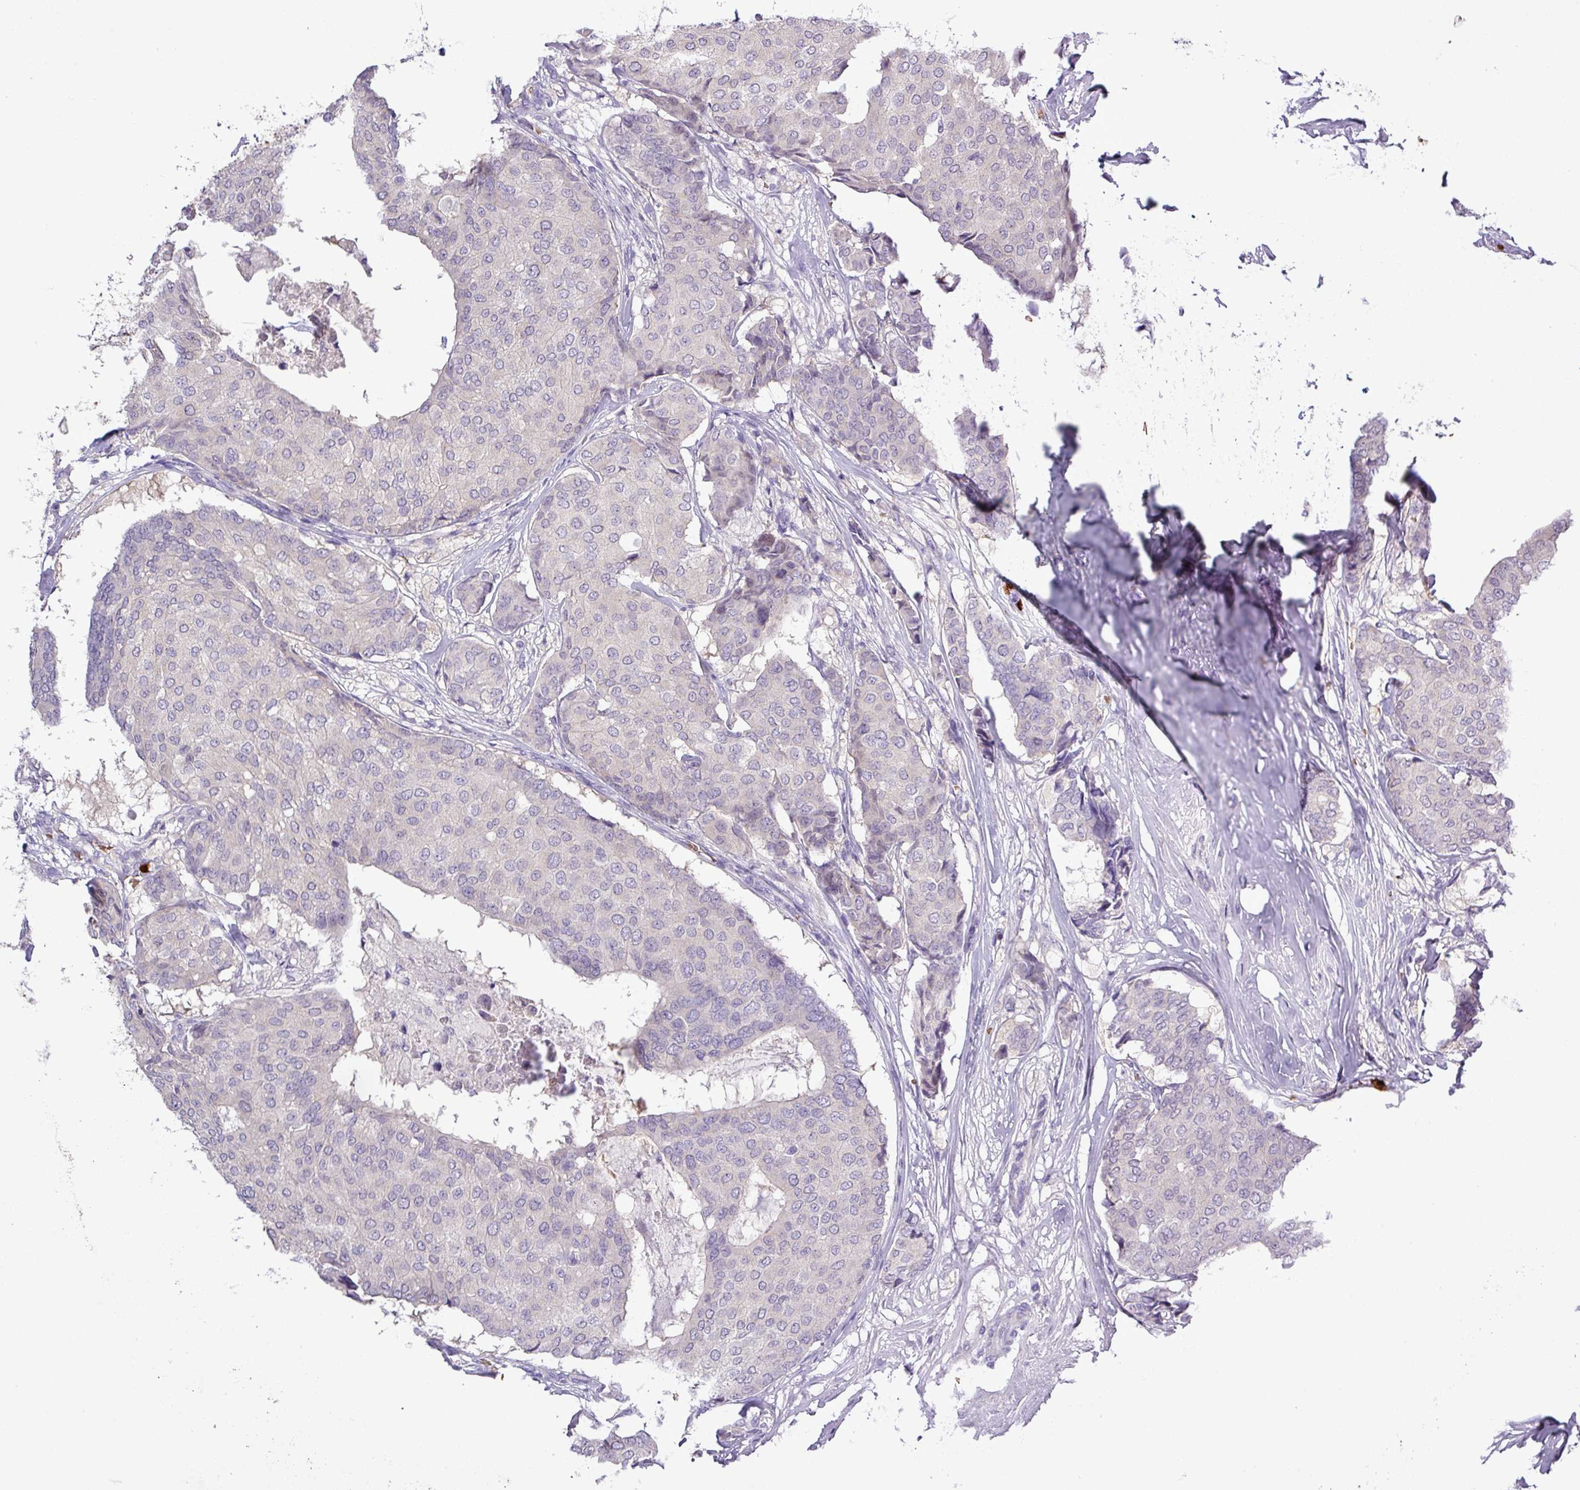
{"staining": {"intensity": "negative", "quantity": "none", "location": "none"}, "tissue": "breast cancer", "cell_type": "Tumor cells", "image_type": "cancer", "snomed": [{"axis": "morphology", "description": "Duct carcinoma"}, {"axis": "topography", "description": "Breast"}], "caption": "Breast cancer was stained to show a protein in brown. There is no significant positivity in tumor cells. (DAB immunohistochemistry (IHC), high magnification).", "gene": "MGAT4B", "patient": {"sex": "female", "age": 75}}